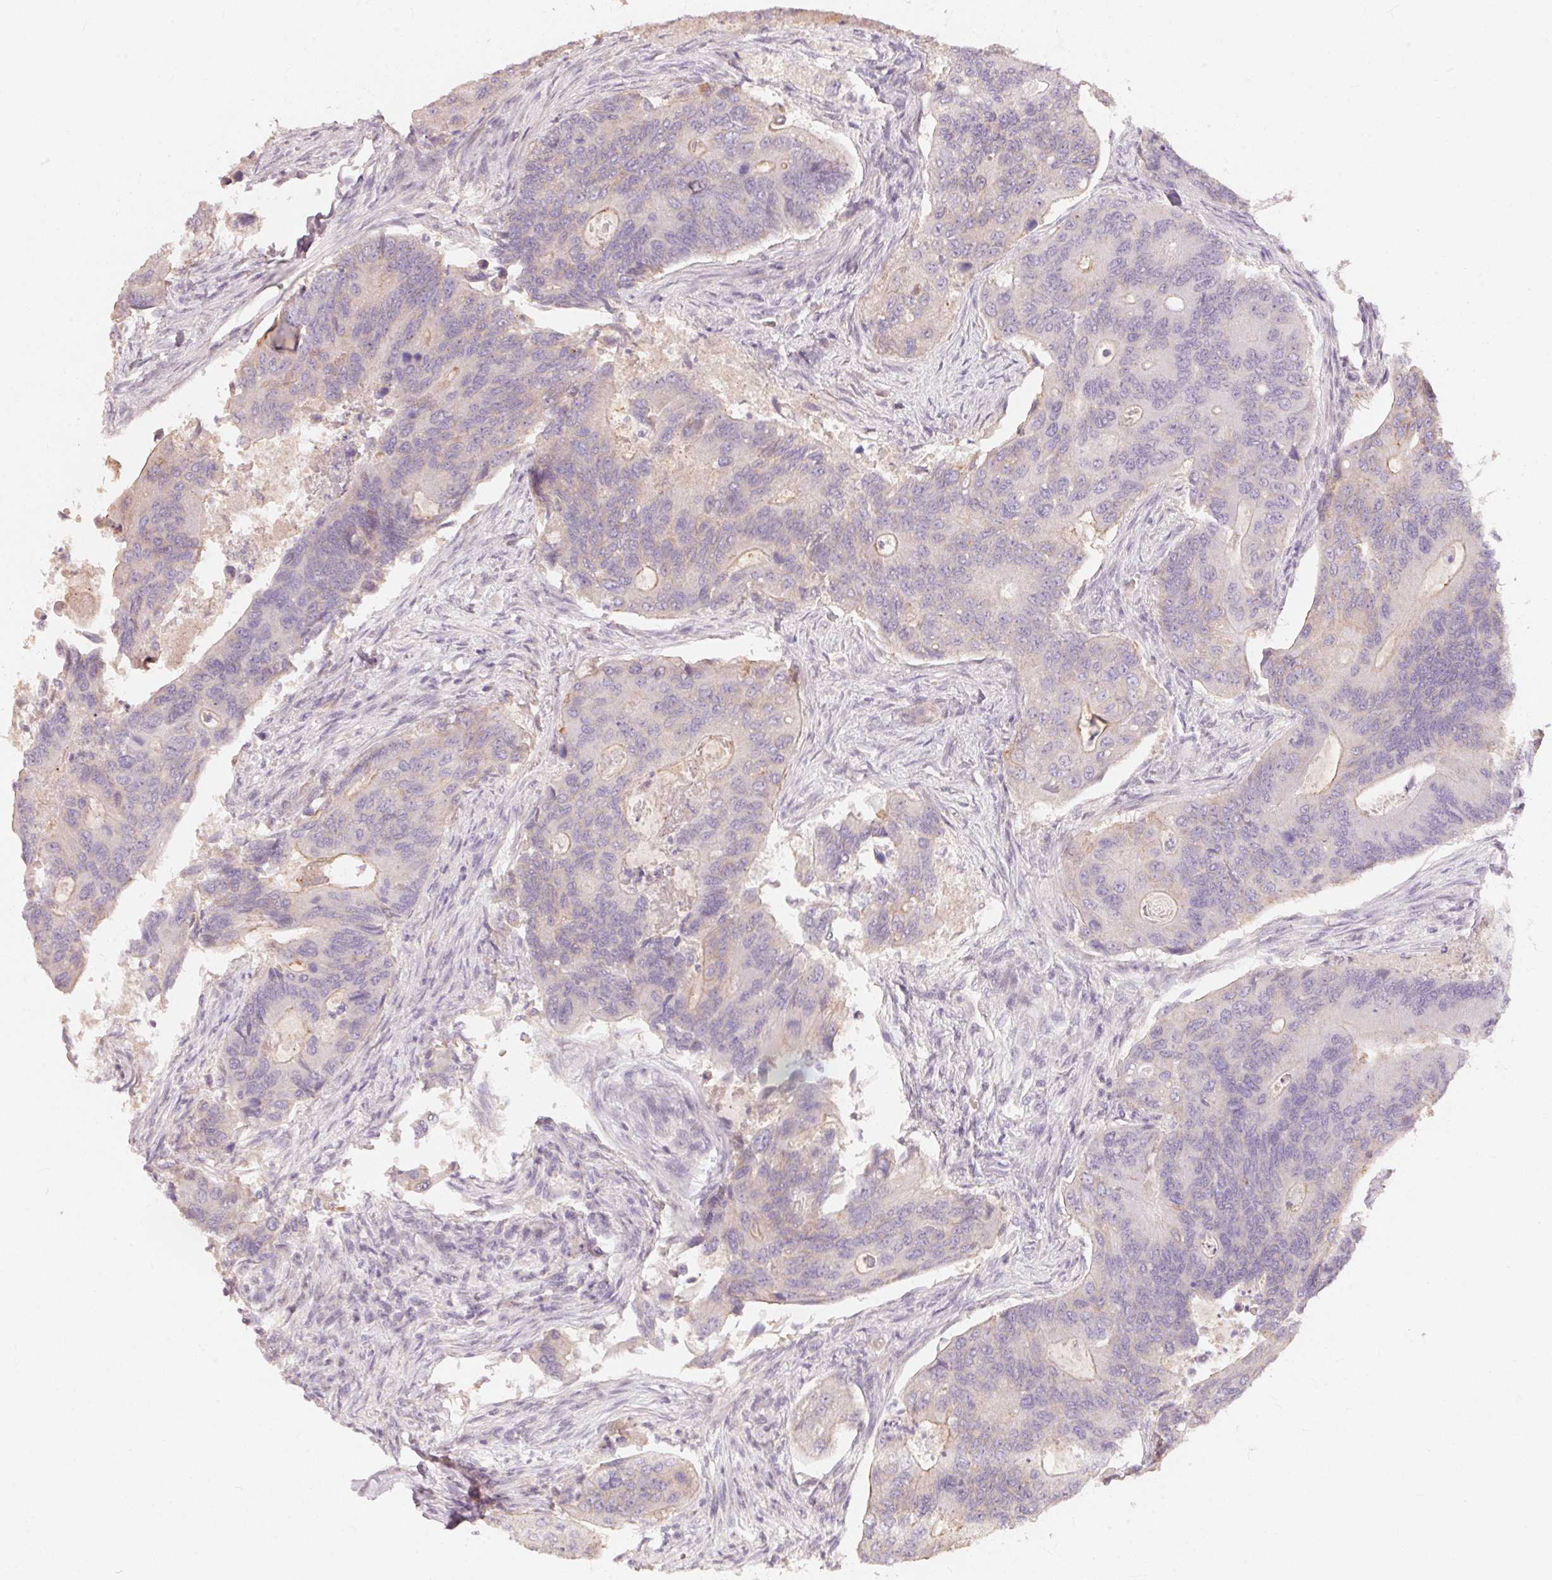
{"staining": {"intensity": "negative", "quantity": "none", "location": "none"}, "tissue": "colorectal cancer", "cell_type": "Tumor cells", "image_type": "cancer", "snomed": [{"axis": "morphology", "description": "Adenocarcinoma, NOS"}, {"axis": "topography", "description": "Colon"}], "caption": "Immunohistochemical staining of colorectal adenocarcinoma displays no significant positivity in tumor cells.", "gene": "TP53AIP1", "patient": {"sex": "female", "age": 67}}